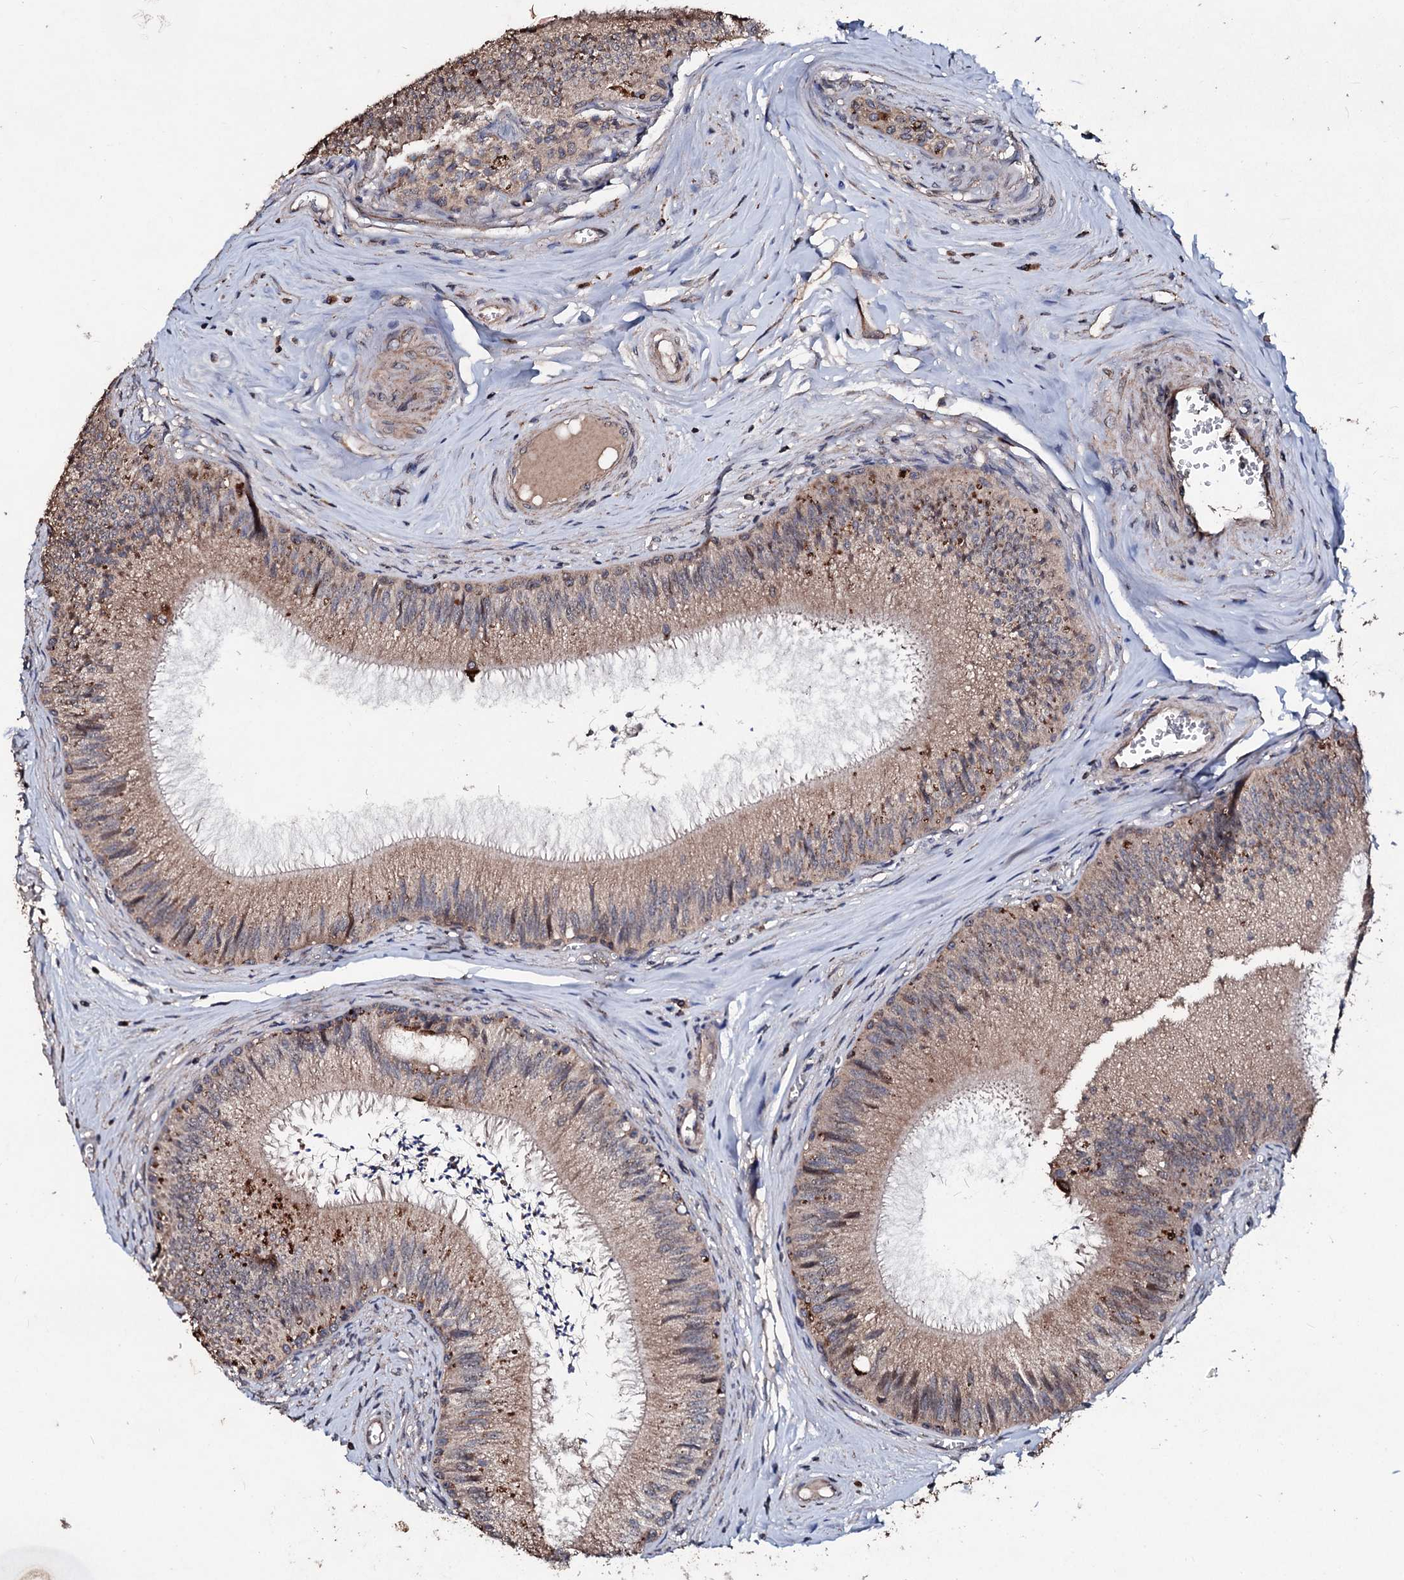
{"staining": {"intensity": "moderate", "quantity": ">75%", "location": "cytoplasmic/membranous"}, "tissue": "epididymis", "cell_type": "Glandular cells", "image_type": "normal", "snomed": [{"axis": "morphology", "description": "Normal tissue, NOS"}, {"axis": "topography", "description": "Epididymis"}], "caption": "Protein expression analysis of unremarkable epididymis reveals moderate cytoplasmic/membranous positivity in about >75% of glandular cells.", "gene": "SDHAF2", "patient": {"sex": "male", "age": 46}}